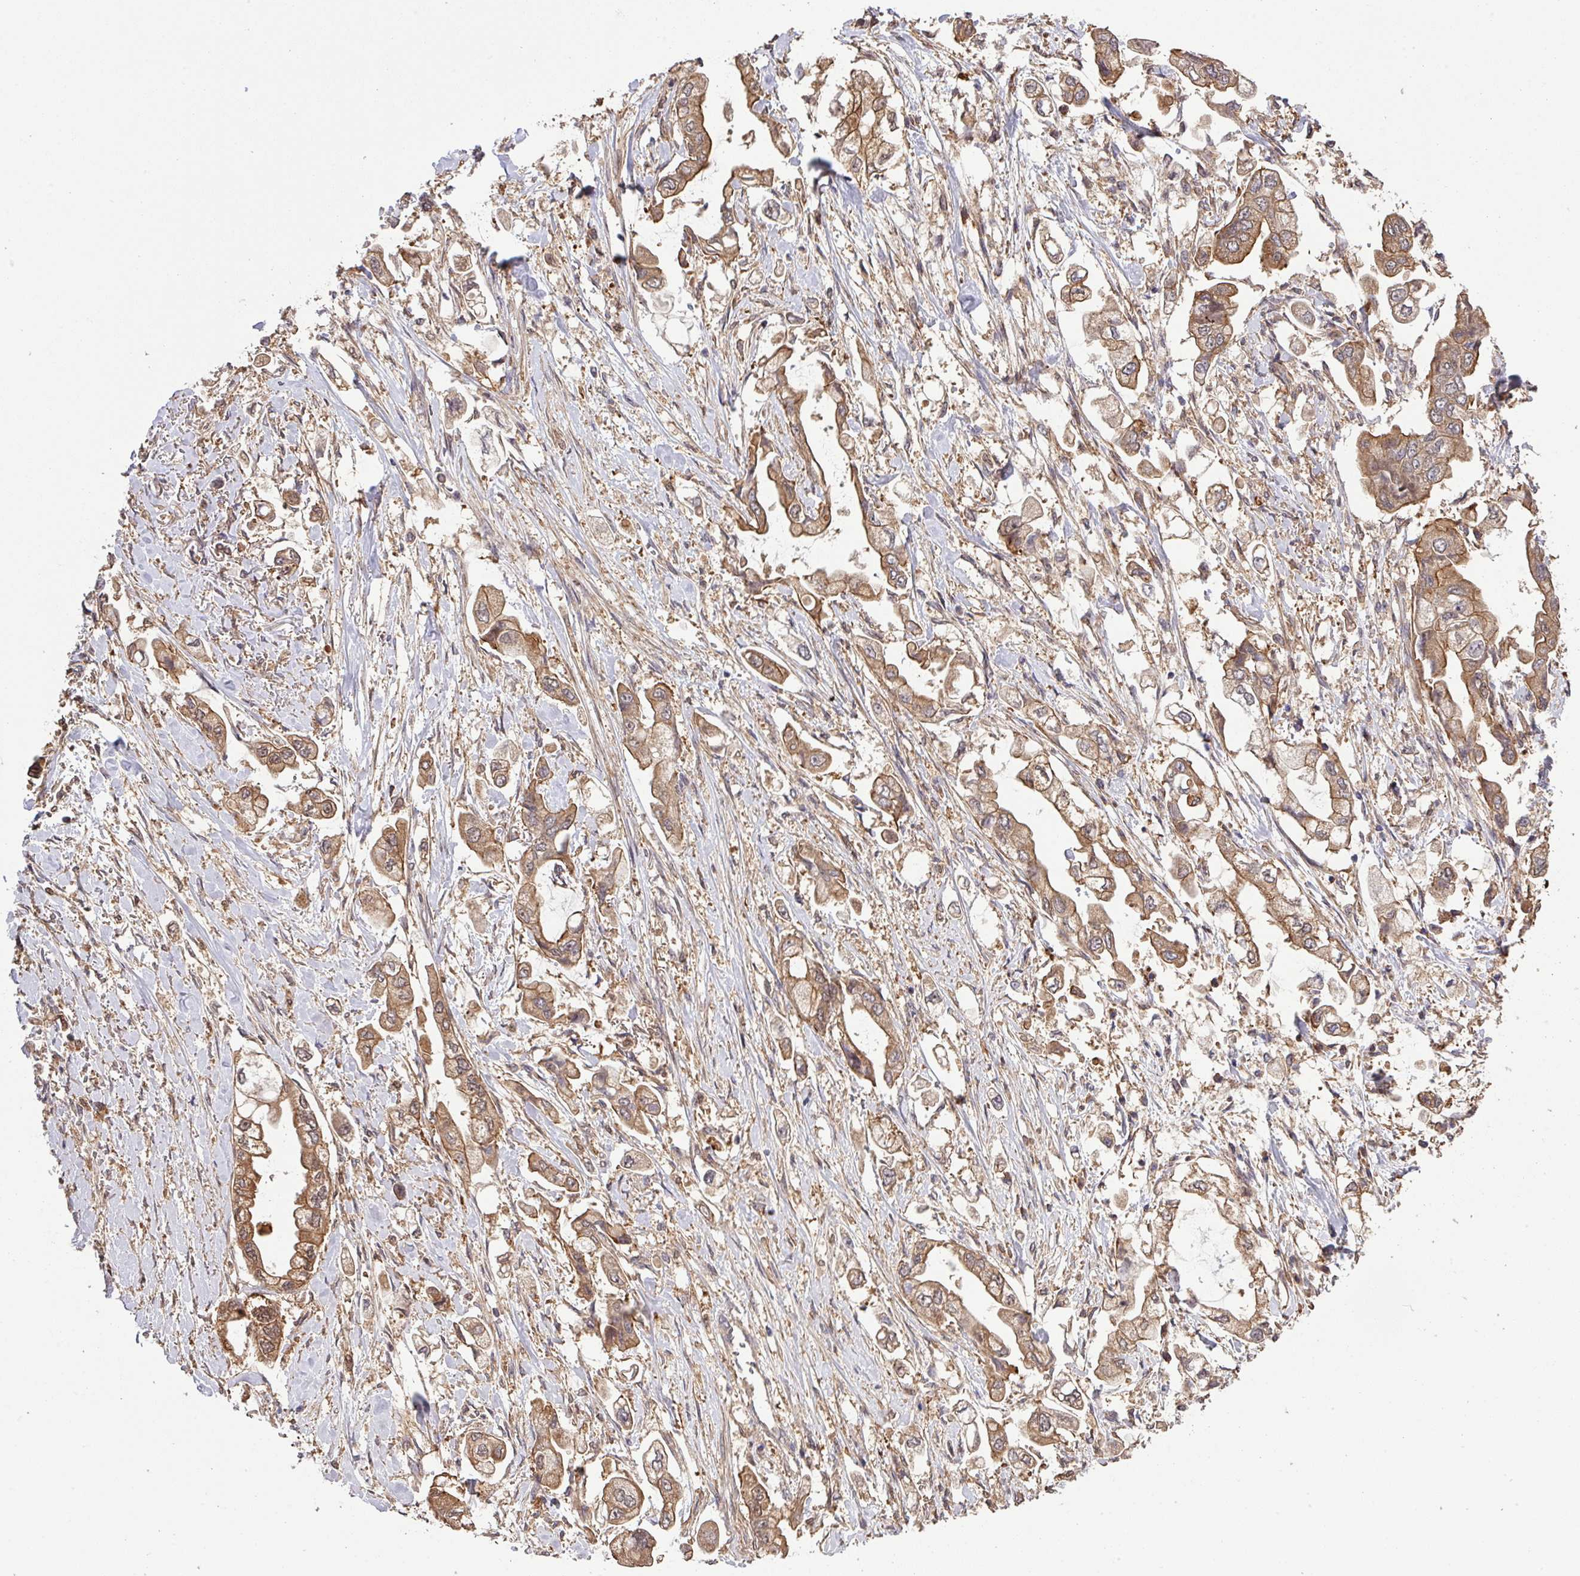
{"staining": {"intensity": "moderate", "quantity": ">75%", "location": "cytoplasmic/membranous,nuclear"}, "tissue": "stomach cancer", "cell_type": "Tumor cells", "image_type": "cancer", "snomed": [{"axis": "morphology", "description": "Adenocarcinoma, NOS"}, {"axis": "topography", "description": "Stomach"}], "caption": "IHC (DAB) staining of stomach cancer (adenocarcinoma) displays moderate cytoplasmic/membranous and nuclear protein positivity in about >75% of tumor cells.", "gene": "ARPIN", "patient": {"sex": "male", "age": 62}}